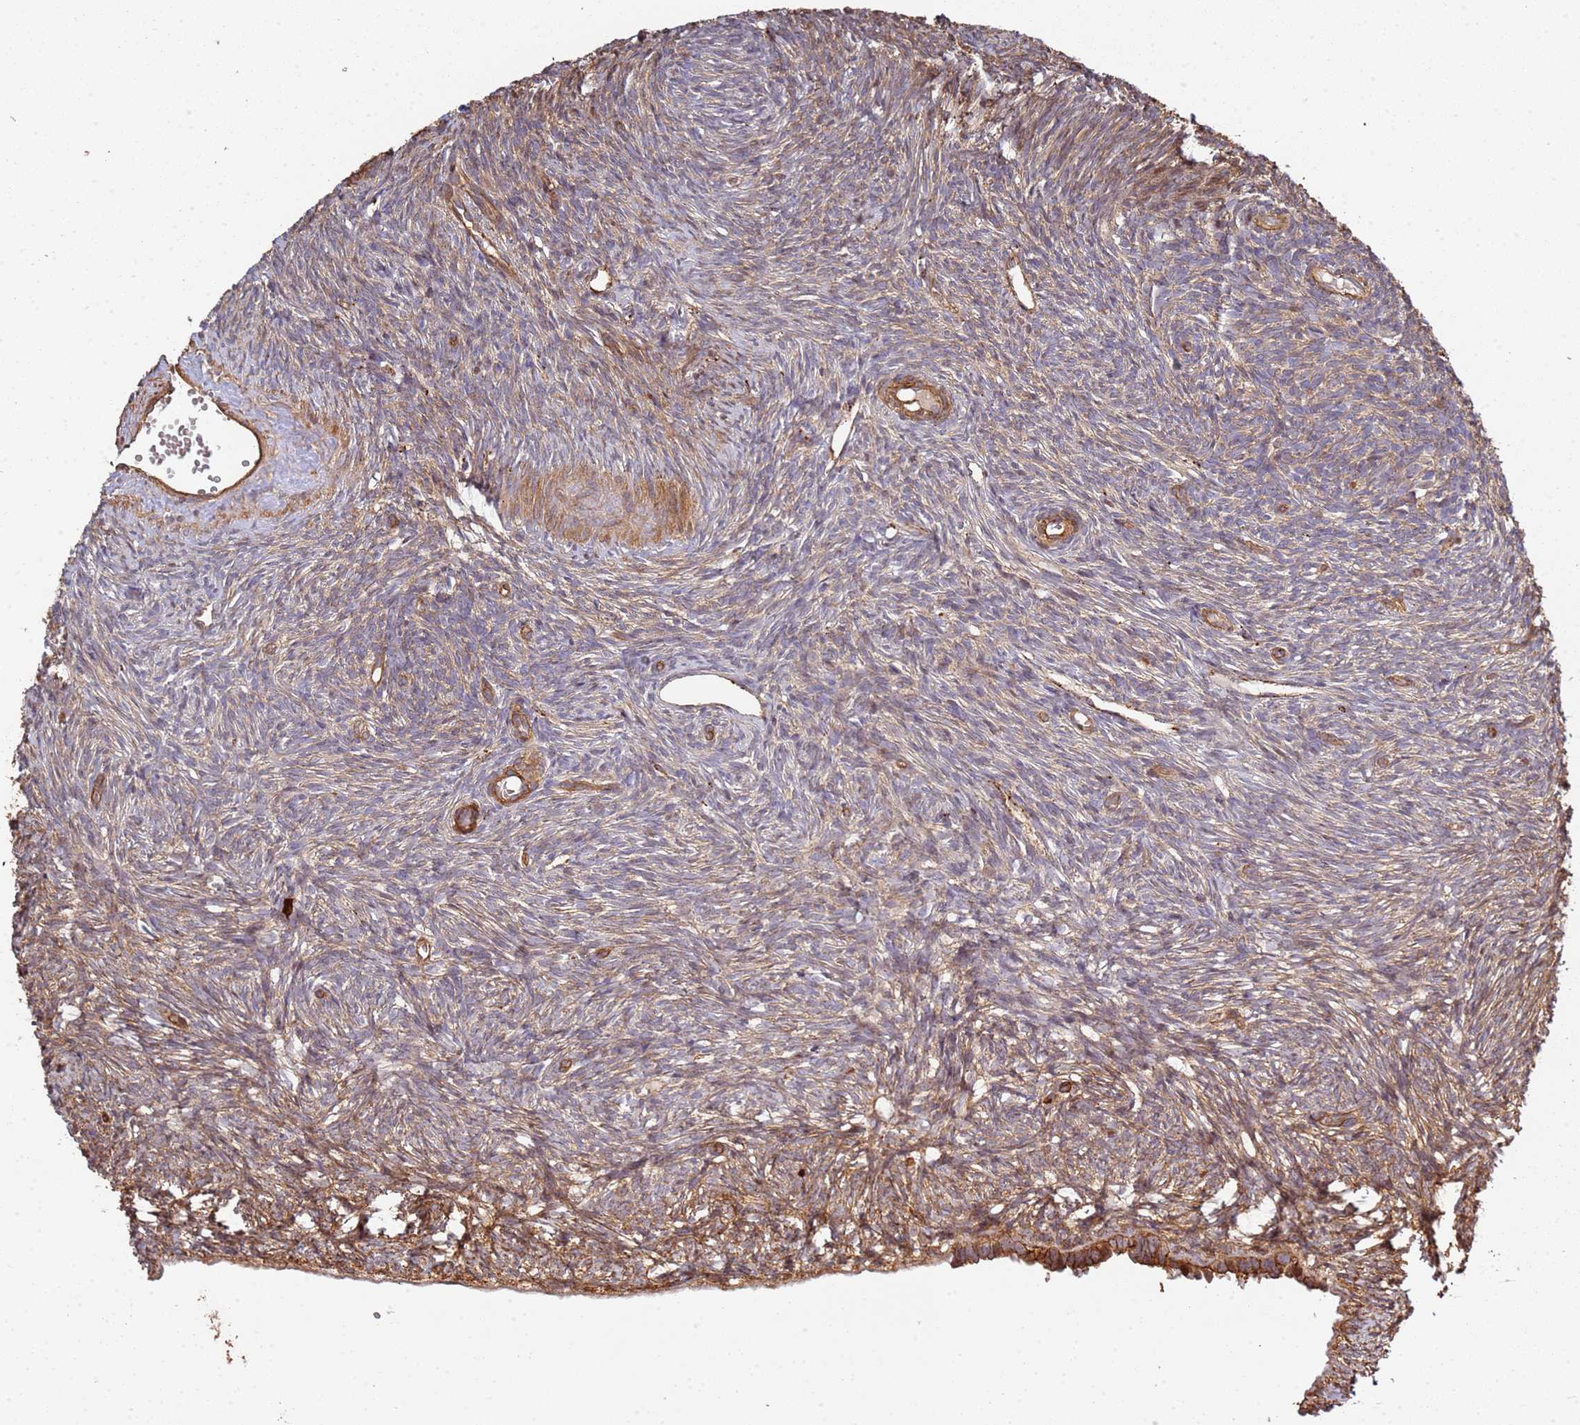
{"staining": {"intensity": "weak", "quantity": "<25%", "location": "cytoplasmic/membranous"}, "tissue": "ovary", "cell_type": "Ovarian stroma cells", "image_type": "normal", "snomed": [{"axis": "morphology", "description": "Normal tissue, NOS"}, {"axis": "topography", "description": "Ovary"}], "caption": "Immunohistochemistry (IHC) of unremarkable ovary reveals no positivity in ovarian stroma cells. Nuclei are stained in blue.", "gene": "NDUFAF4", "patient": {"sex": "female", "age": 51}}